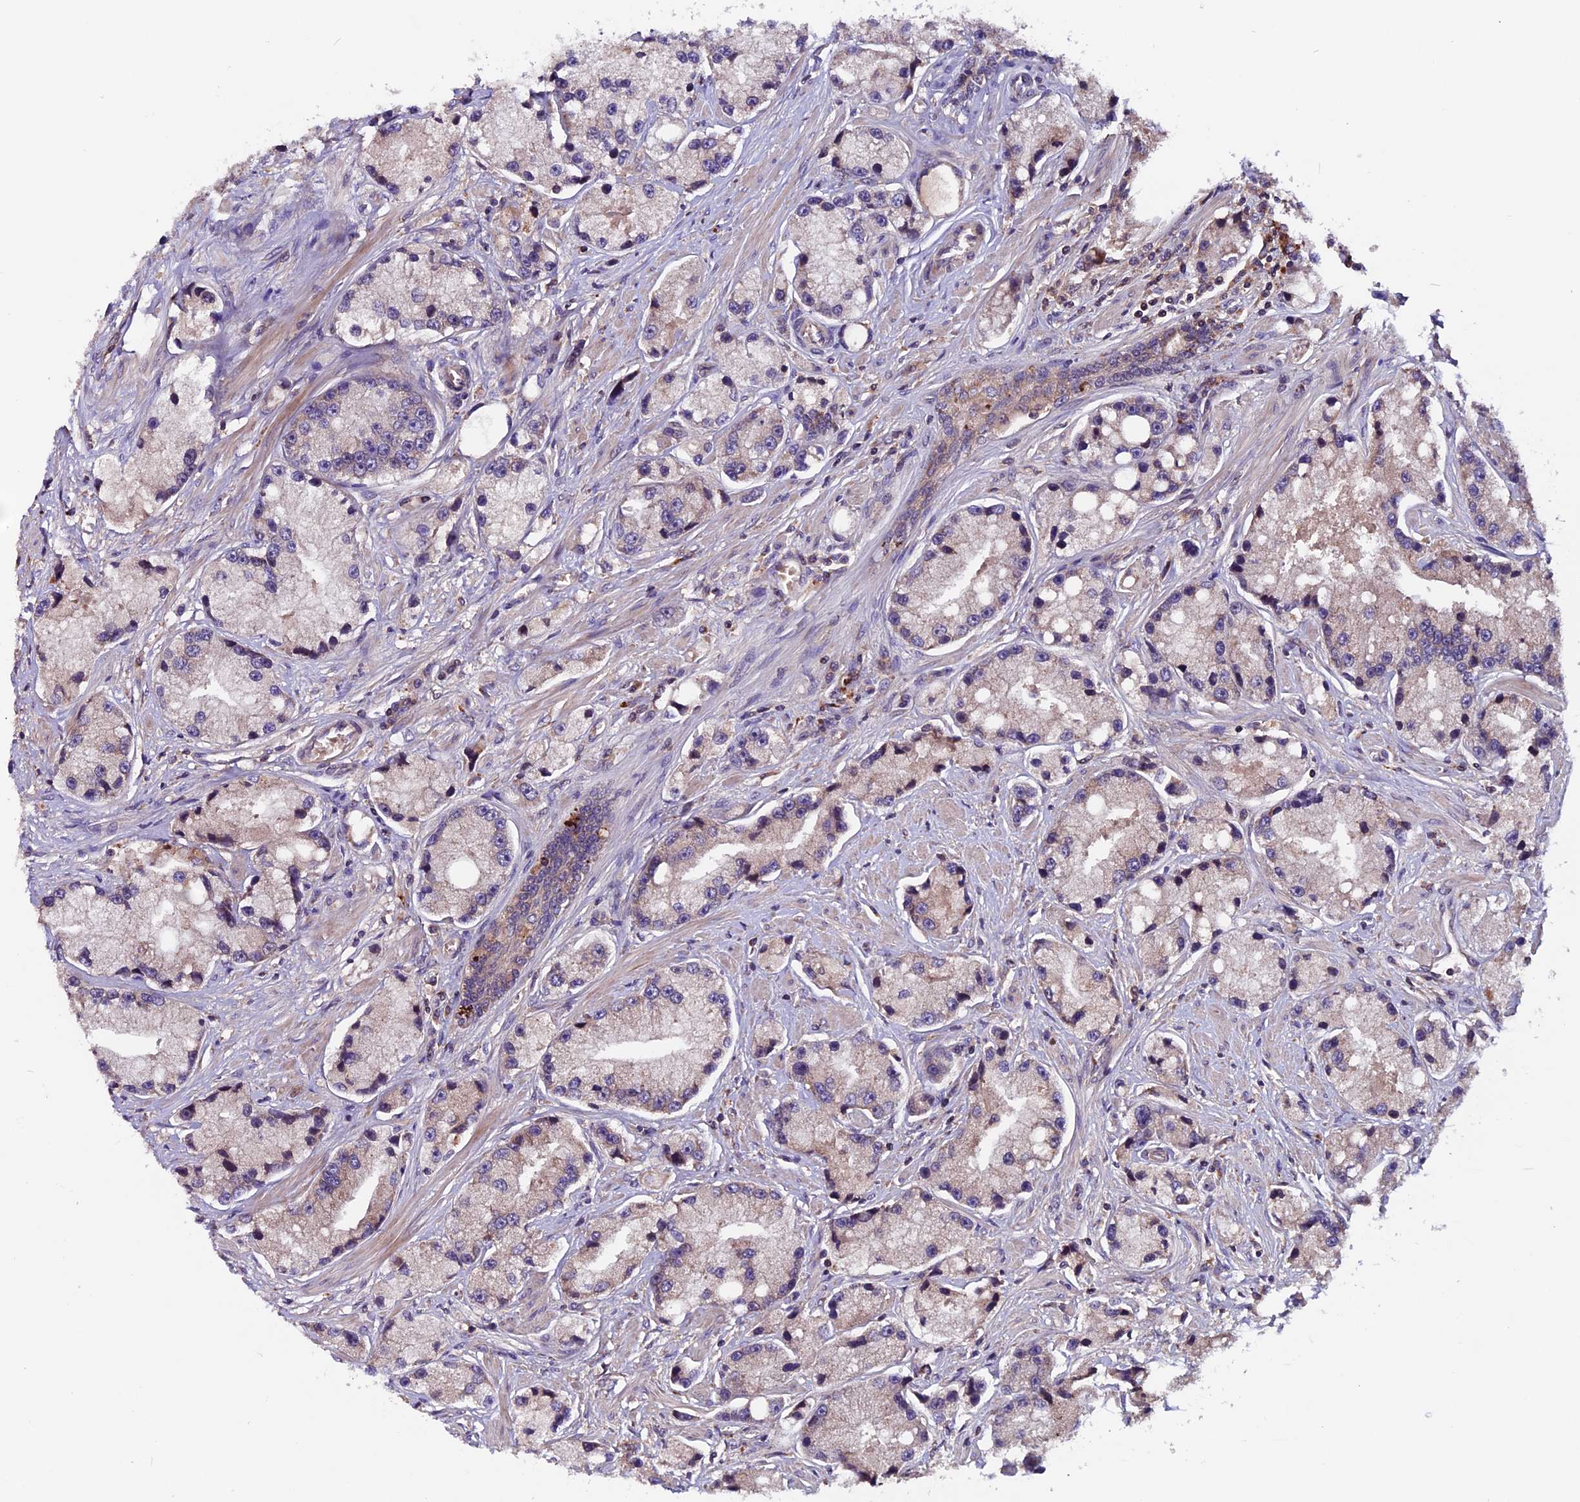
{"staining": {"intensity": "weak", "quantity": "<25%", "location": "cytoplasmic/membranous"}, "tissue": "prostate cancer", "cell_type": "Tumor cells", "image_type": "cancer", "snomed": [{"axis": "morphology", "description": "Adenocarcinoma, High grade"}, {"axis": "topography", "description": "Prostate"}], "caption": "Immunohistochemical staining of prostate cancer (high-grade adenocarcinoma) reveals no significant expression in tumor cells. (DAB (3,3'-diaminobenzidine) immunohistochemistry with hematoxylin counter stain).", "gene": "ZNF598", "patient": {"sex": "male", "age": 74}}